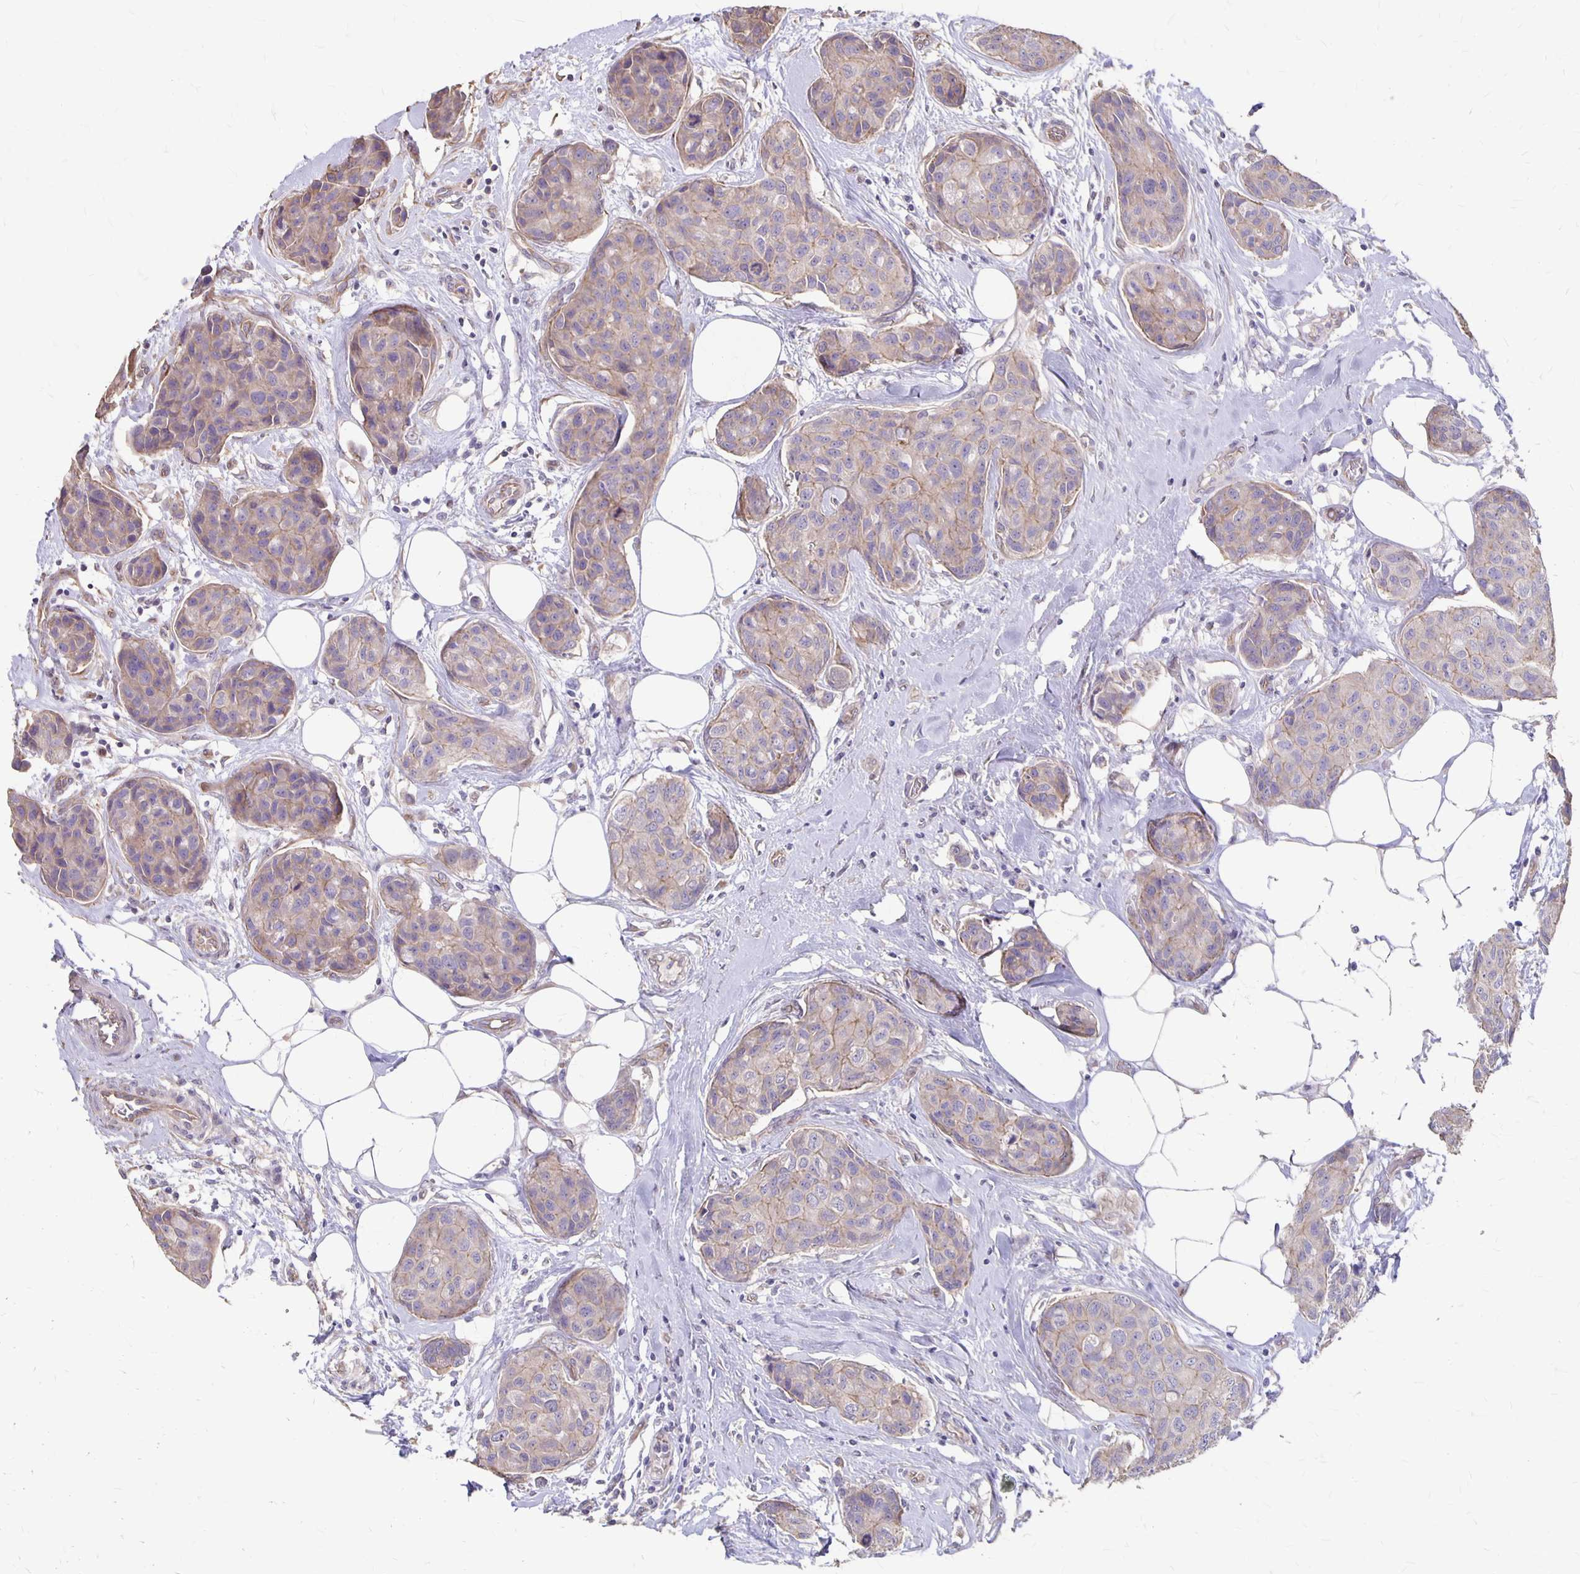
{"staining": {"intensity": "weak", "quantity": "<25%", "location": "cytoplasmic/membranous"}, "tissue": "breast cancer", "cell_type": "Tumor cells", "image_type": "cancer", "snomed": [{"axis": "morphology", "description": "Duct carcinoma"}, {"axis": "topography", "description": "Breast"}], "caption": "DAB (3,3'-diaminobenzidine) immunohistochemical staining of breast infiltrating ductal carcinoma shows no significant positivity in tumor cells.", "gene": "PPP1R3E", "patient": {"sex": "female", "age": 80}}